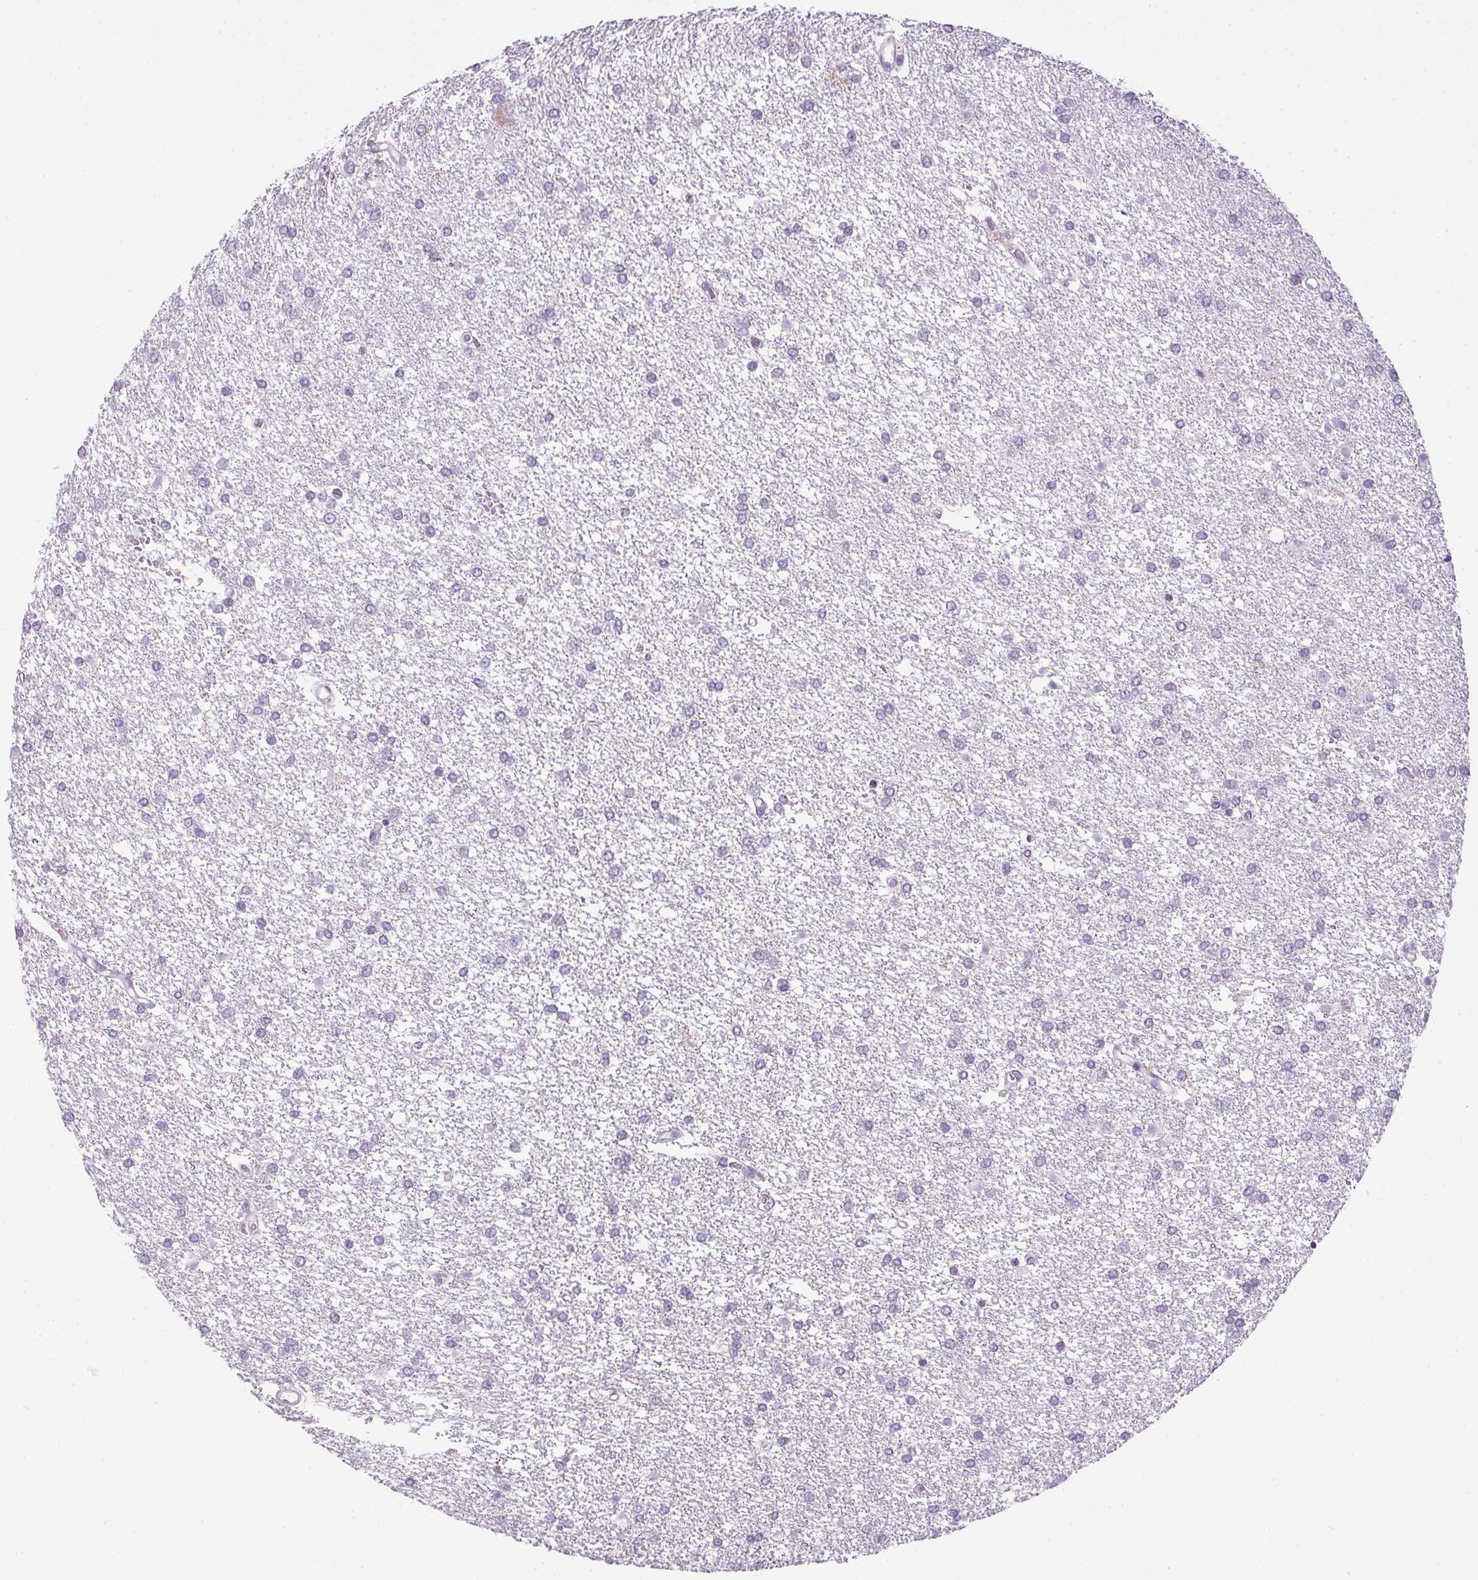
{"staining": {"intensity": "negative", "quantity": "none", "location": "none"}, "tissue": "glioma", "cell_type": "Tumor cells", "image_type": "cancer", "snomed": [{"axis": "morphology", "description": "Glioma, malignant, High grade"}, {"axis": "topography", "description": "Brain"}], "caption": "Tumor cells show no significant protein staining in malignant high-grade glioma. The staining is performed using DAB brown chromogen with nuclei counter-stained in using hematoxylin.", "gene": "PRL", "patient": {"sex": "female", "age": 61}}